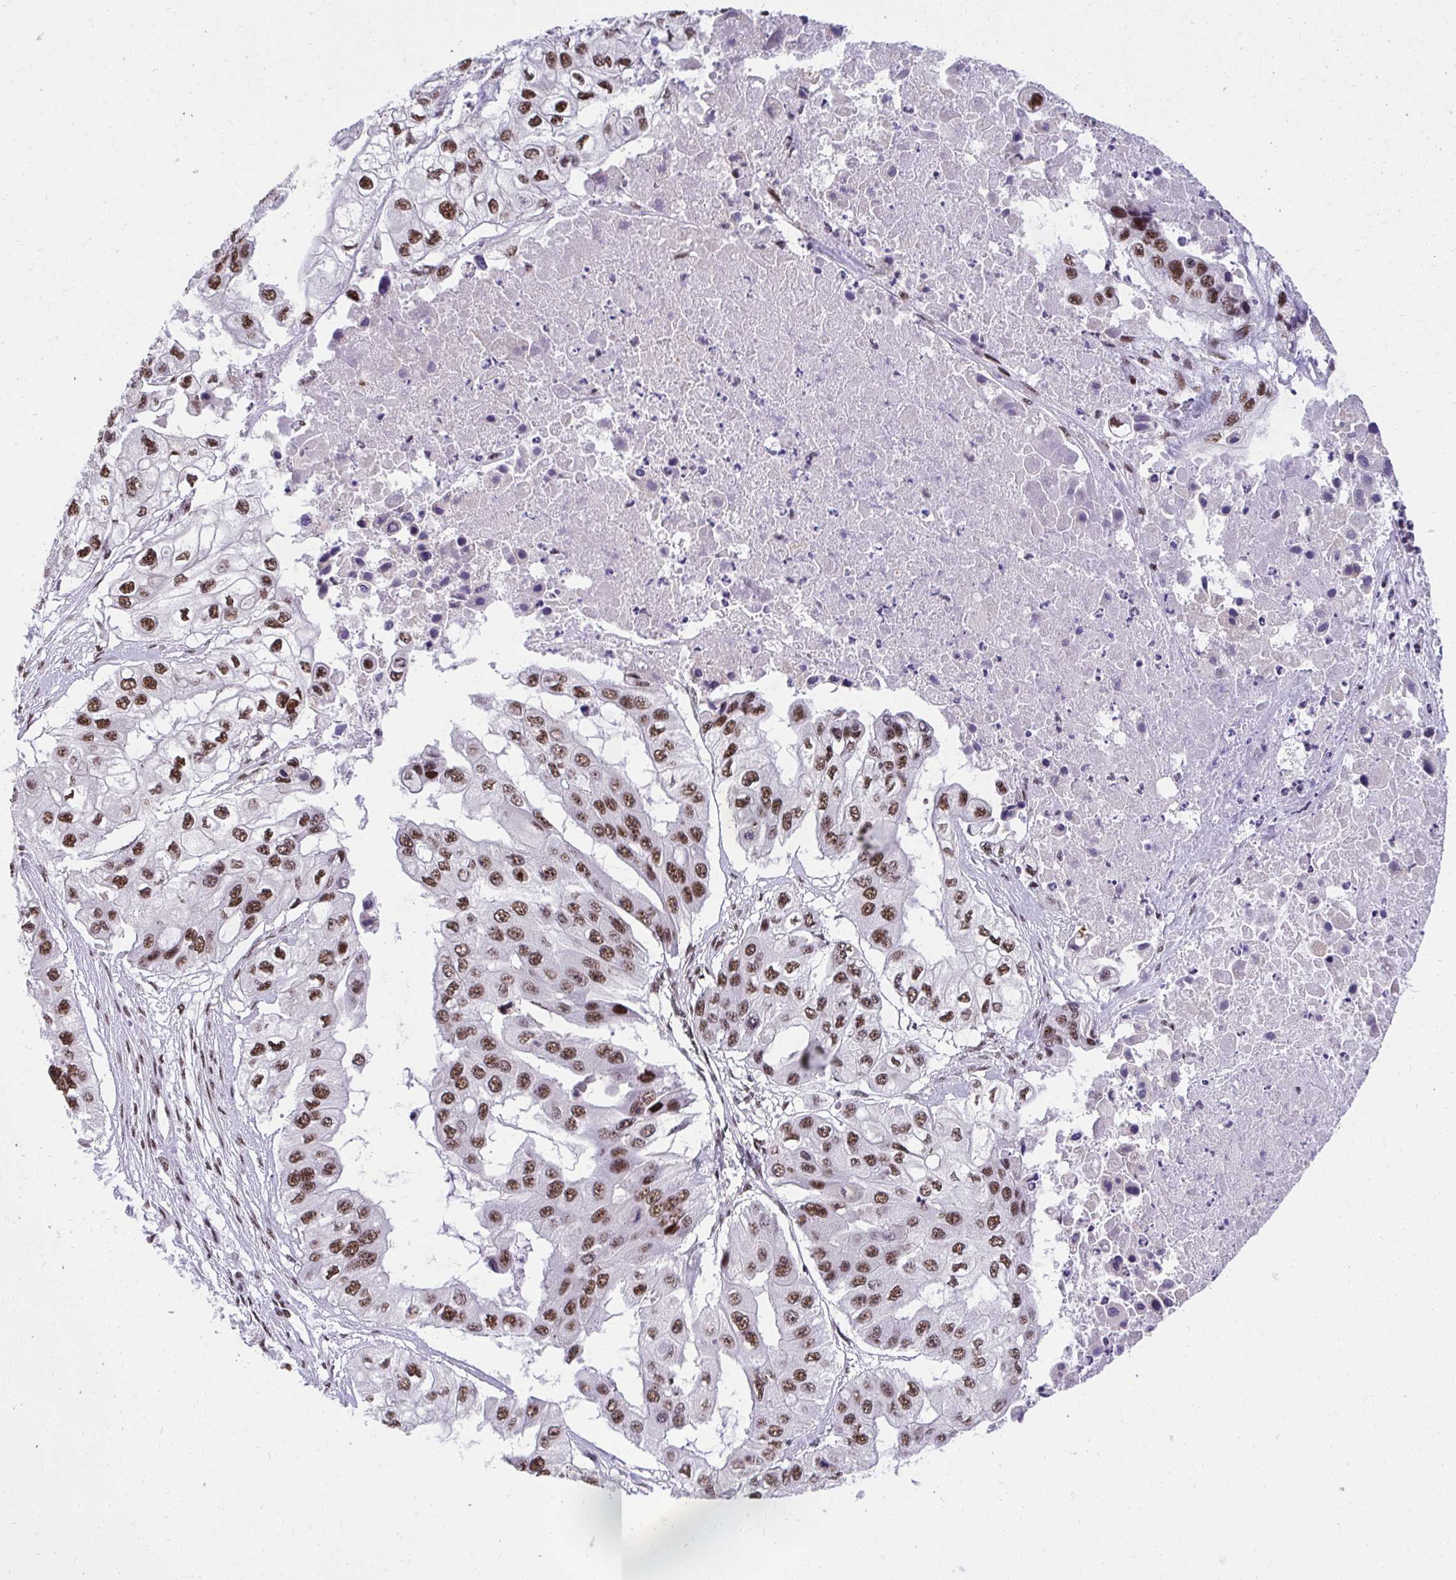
{"staining": {"intensity": "strong", "quantity": ">75%", "location": "nuclear"}, "tissue": "ovarian cancer", "cell_type": "Tumor cells", "image_type": "cancer", "snomed": [{"axis": "morphology", "description": "Cystadenocarcinoma, serous, NOS"}, {"axis": "topography", "description": "Ovary"}], "caption": "Ovarian cancer (serous cystadenocarcinoma) stained with DAB (3,3'-diaminobenzidine) immunohistochemistry displays high levels of strong nuclear staining in about >75% of tumor cells. The staining was performed using DAB (3,3'-diaminobenzidine) to visualize the protein expression in brown, while the nuclei were stained in blue with hematoxylin (Magnification: 20x).", "gene": "SYNE4", "patient": {"sex": "female", "age": 56}}